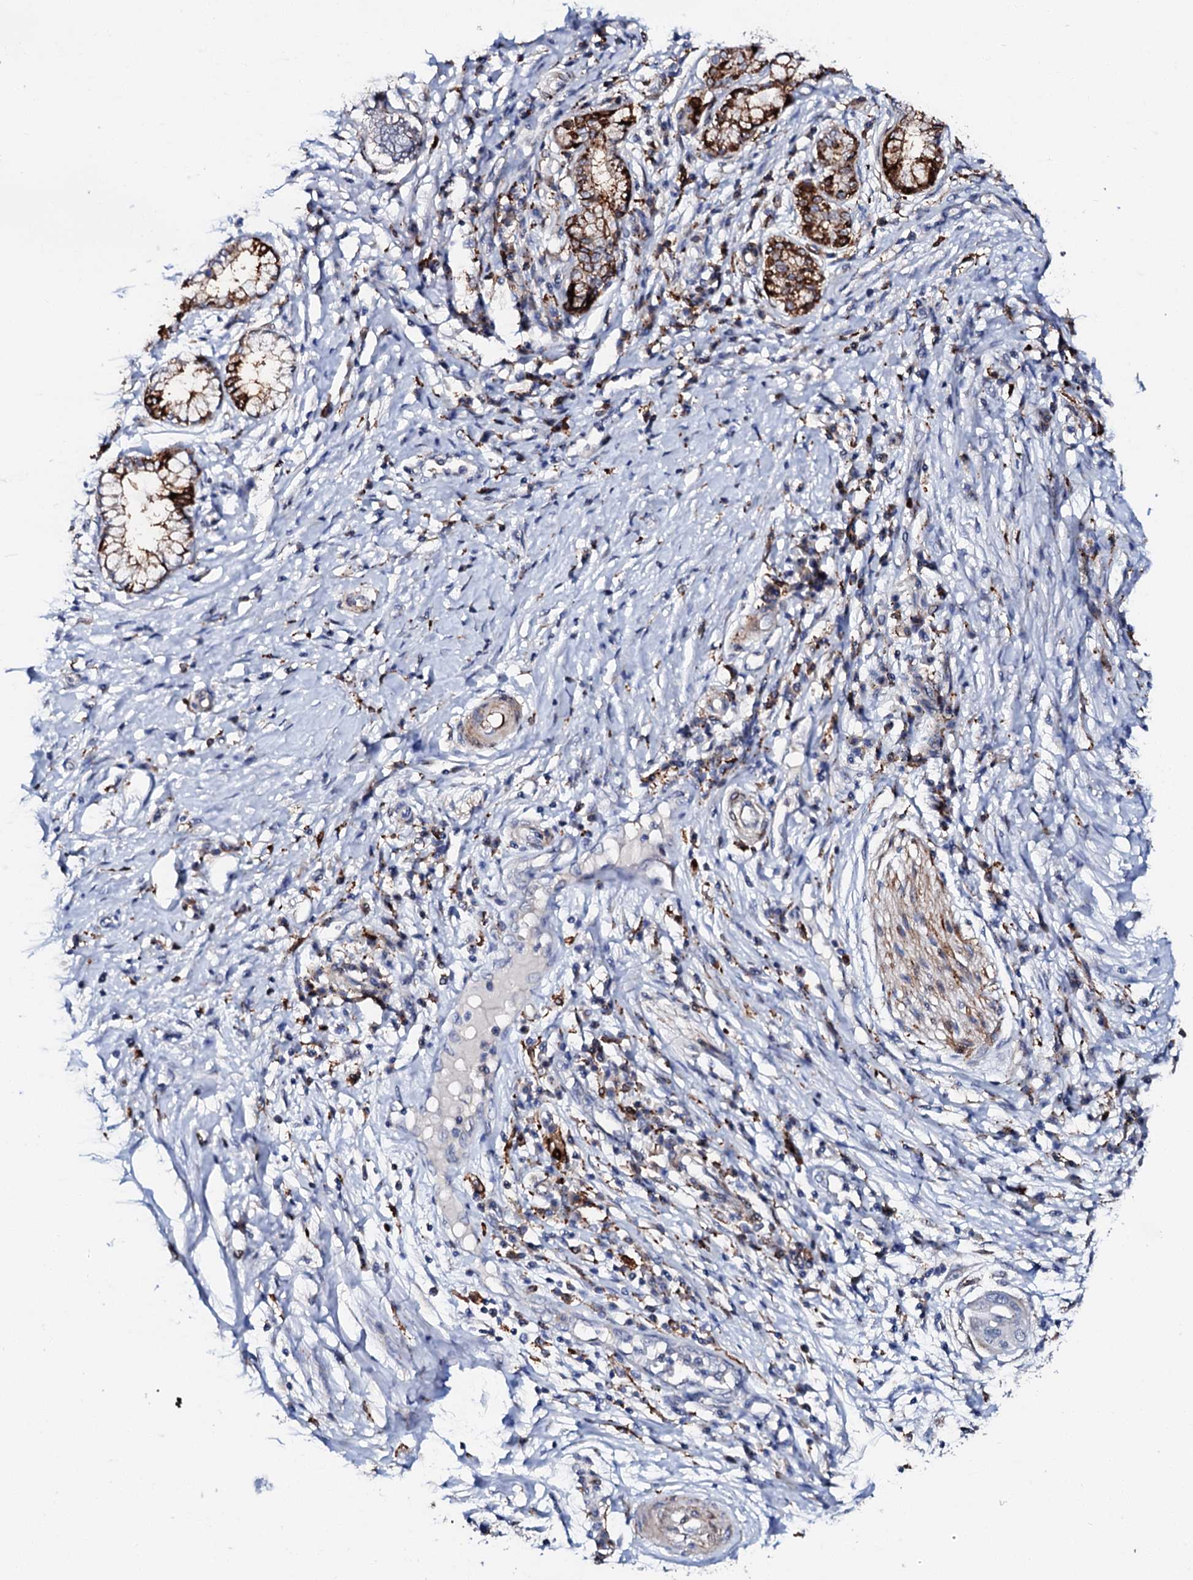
{"staining": {"intensity": "strong", "quantity": "25%-75%", "location": "cytoplasmic/membranous"}, "tissue": "pancreatic cancer", "cell_type": "Tumor cells", "image_type": "cancer", "snomed": [{"axis": "morphology", "description": "Adenocarcinoma, NOS"}, {"axis": "topography", "description": "Pancreas"}], "caption": "Pancreatic adenocarcinoma stained with a protein marker reveals strong staining in tumor cells.", "gene": "MED13L", "patient": {"sex": "male", "age": 68}}